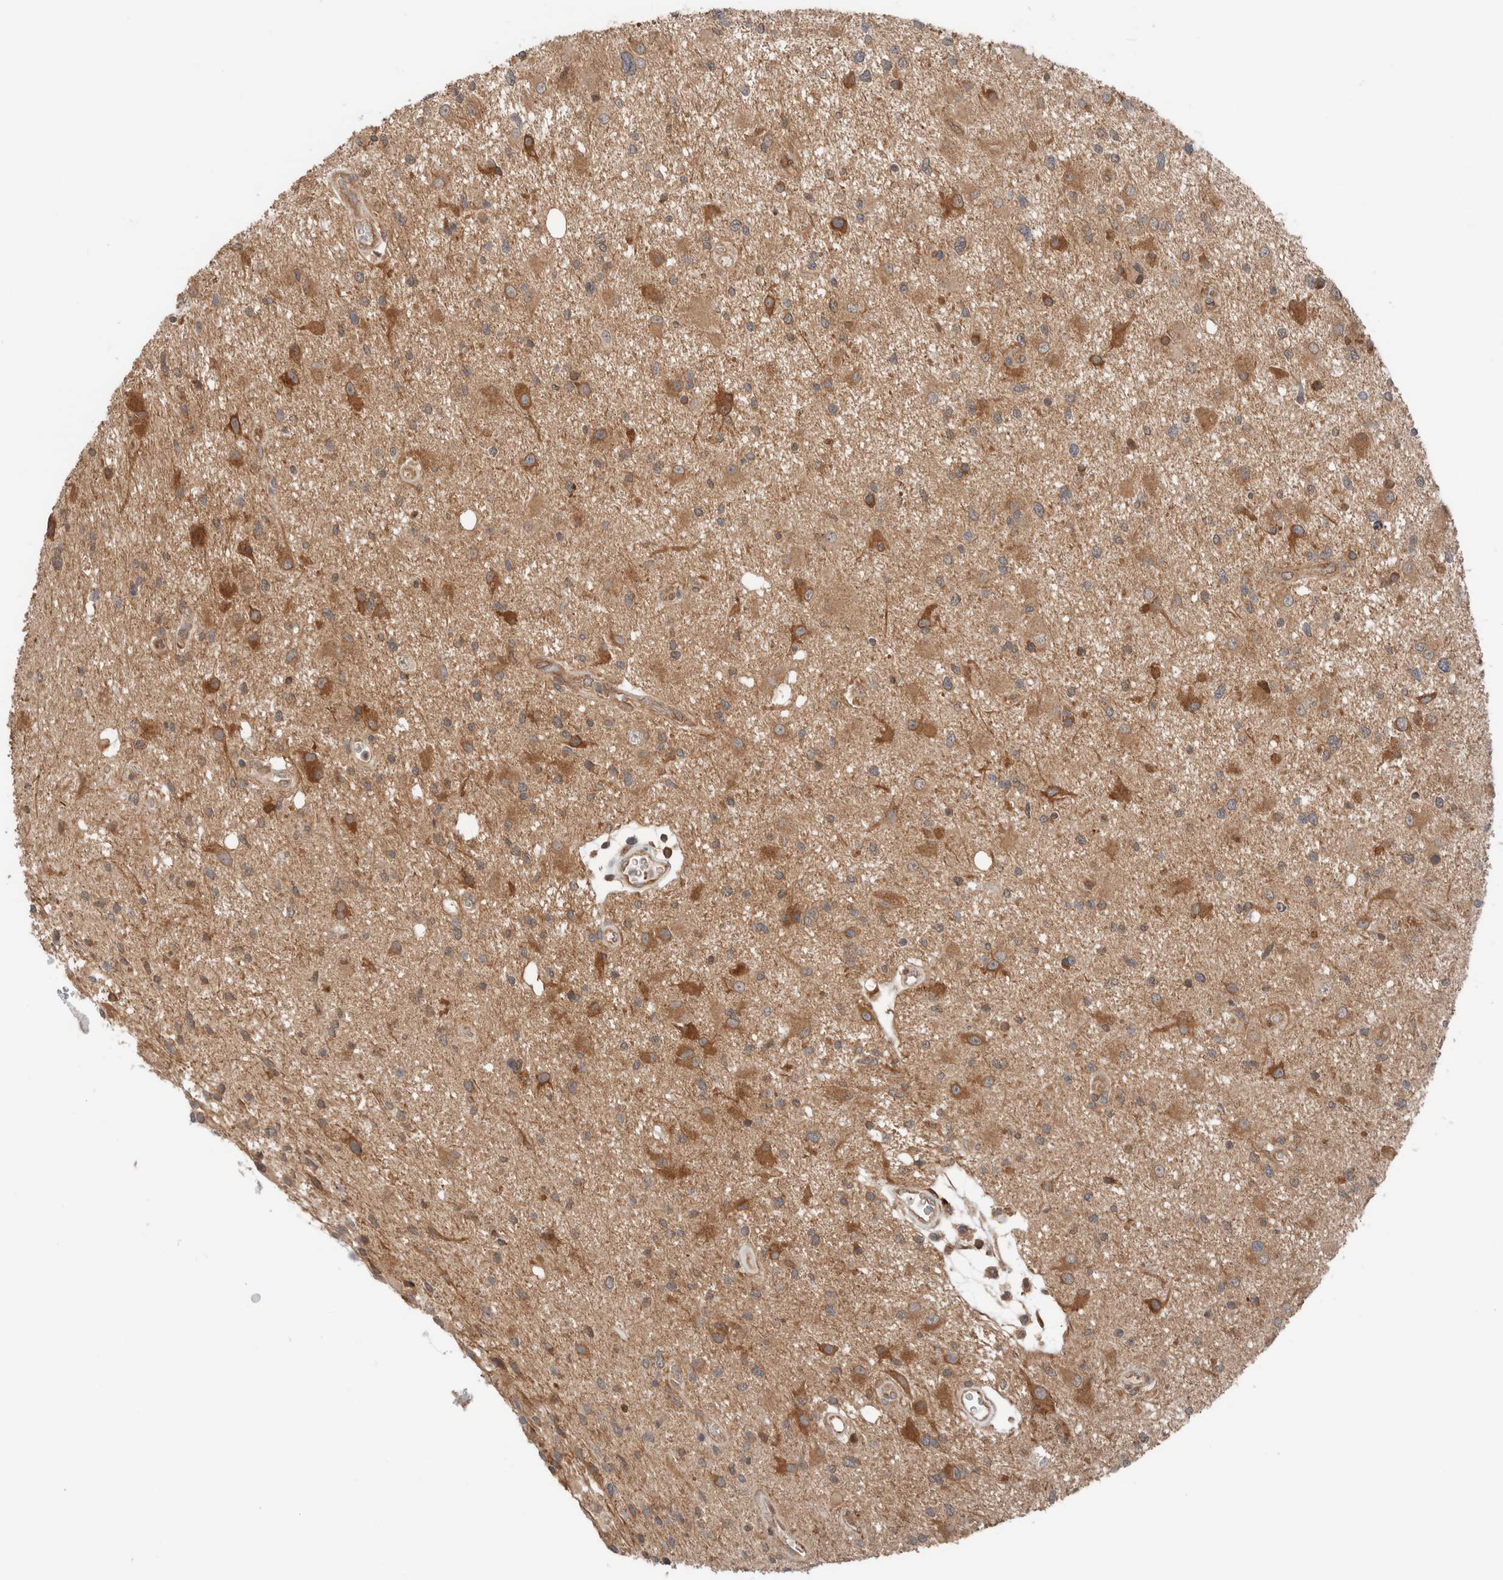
{"staining": {"intensity": "moderate", "quantity": ">75%", "location": "cytoplasmic/membranous"}, "tissue": "glioma", "cell_type": "Tumor cells", "image_type": "cancer", "snomed": [{"axis": "morphology", "description": "Glioma, malignant, High grade"}, {"axis": "topography", "description": "Brain"}], "caption": "A high-resolution photomicrograph shows IHC staining of malignant glioma (high-grade), which exhibits moderate cytoplasmic/membranous staining in approximately >75% of tumor cells.", "gene": "XPNPEP1", "patient": {"sex": "male", "age": 33}}